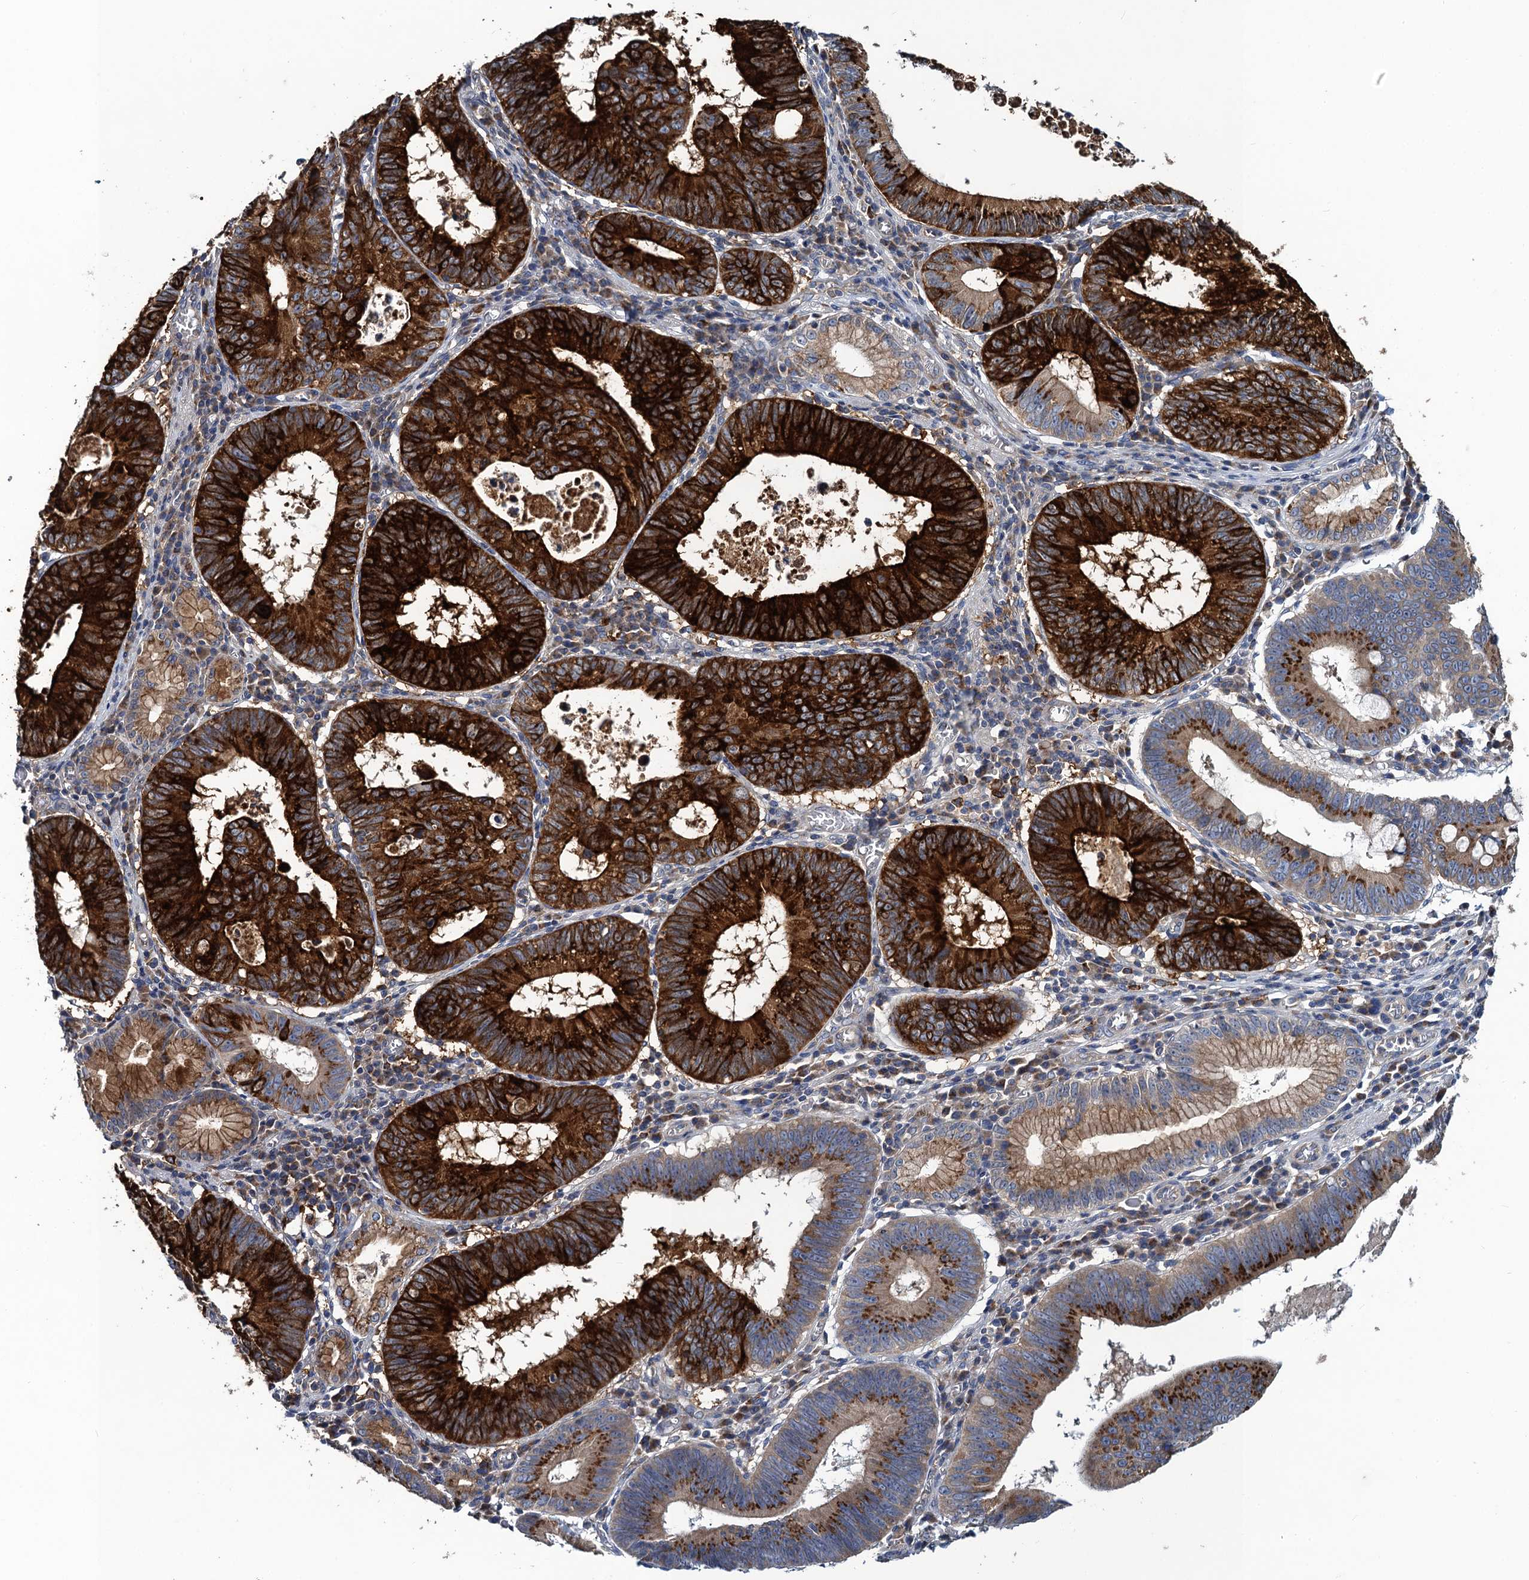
{"staining": {"intensity": "strong", "quantity": "25%-75%", "location": "cytoplasmic/membranous"}, "tissue": "stomach cancer", "cell_type": "Tumor cells", "image_type": "cancer", "snomed": [{"axis": "morphology", "description": "Adenocarcinoma, NOS"}, {"axis": "topography", "description": "Stomach"}], "caption": "Immunohistochemical staining of stomach adenocarcinoma reveals high levels of strong cytoplasmic/membranous expression in about 25%-75% of tumor cells. The staining is performed using DAB (3,3'-diaminobenzidine) brown chromogen to label protein expression. The nuclei are counter-stained blue using hematoxylin.", "gene": "SNAP29", "patient": {"sex": "male", "age": 59}}